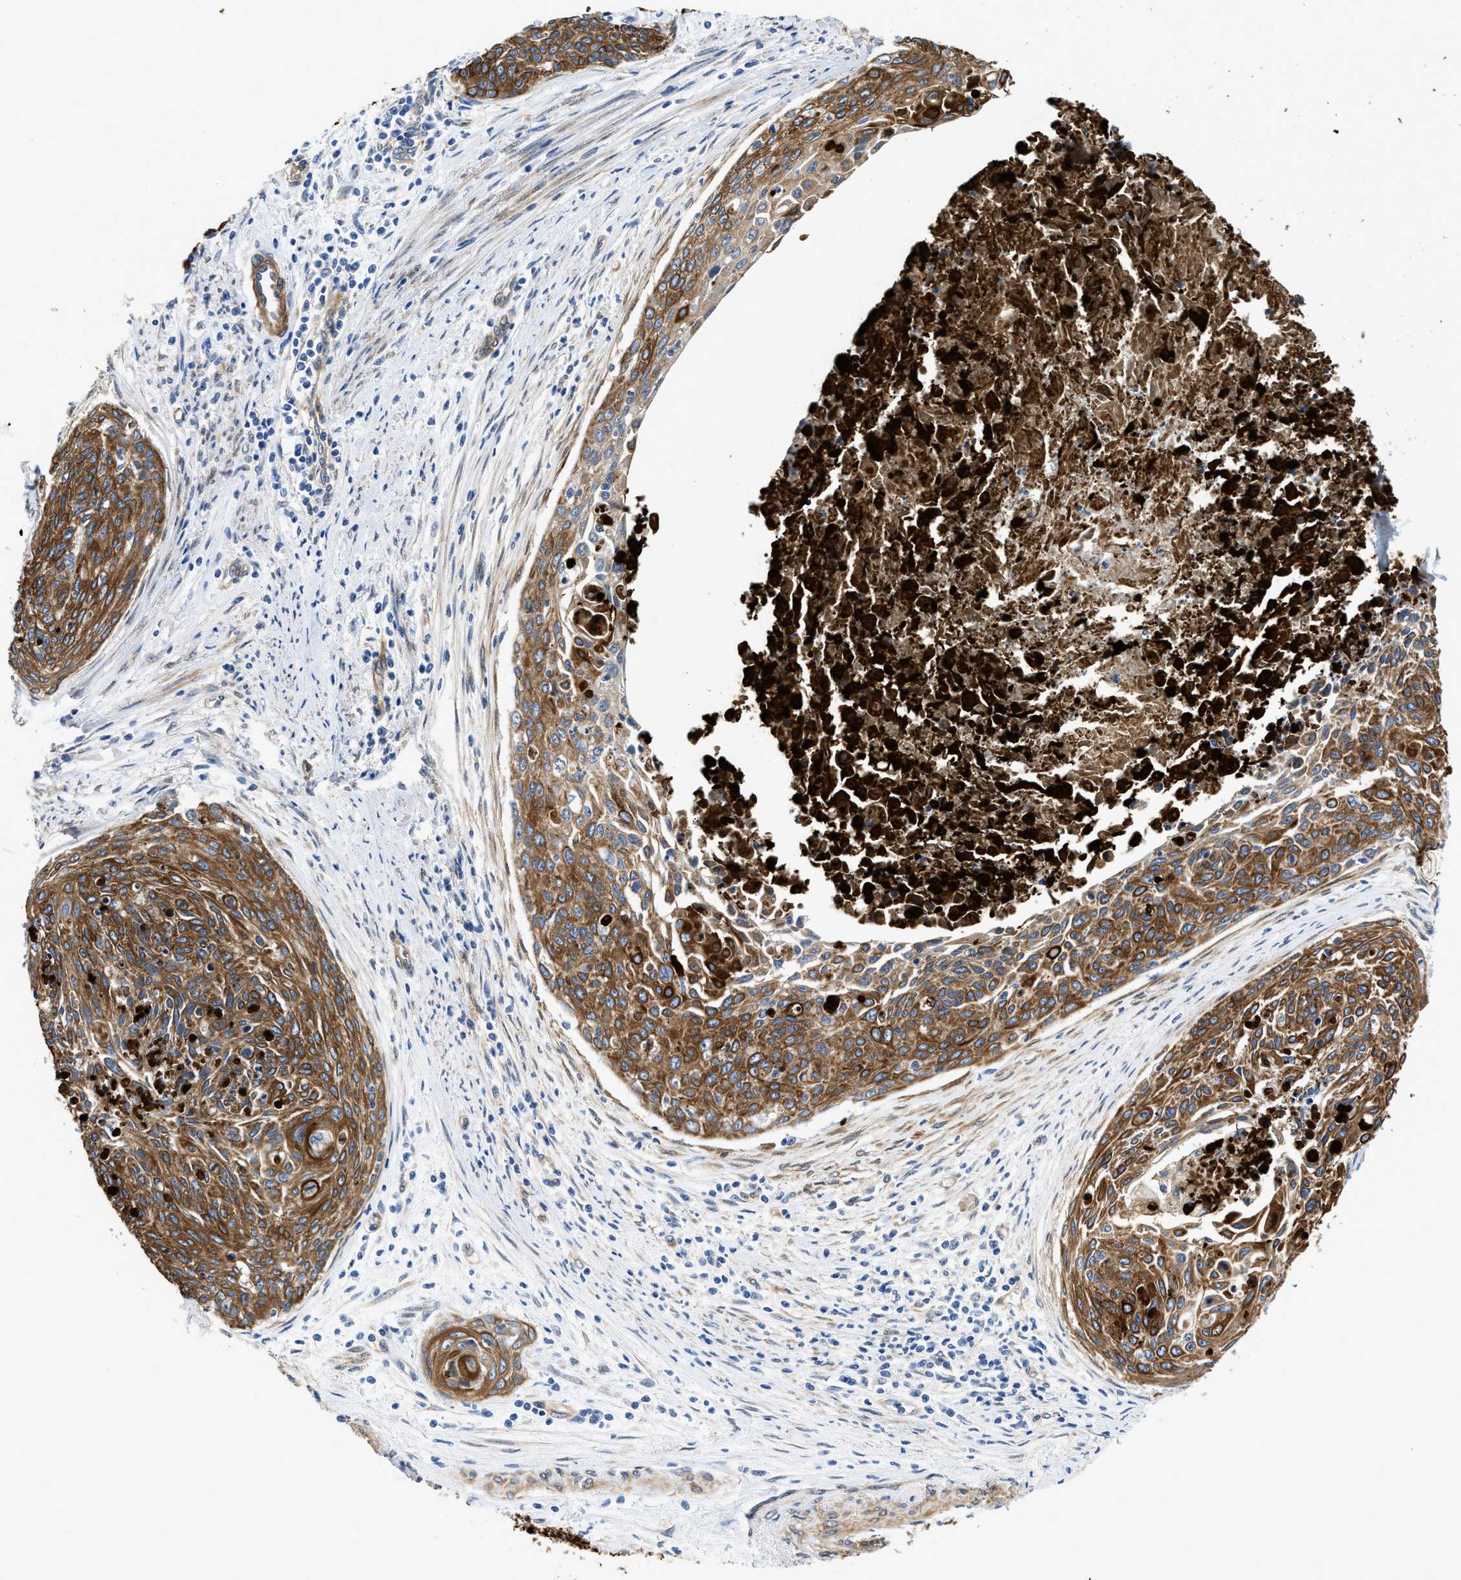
{"staining": {"intensity": "moderate", "quantity": ">75%", "location": "cytoplasmic/membranous"}, "tissue": "cervical cancer", "cell_type": "Tumor cells", "image_type": "cancer", "snomed": [{"axis": "morphology", "description": "Squamous cell carcinoma, NOS"}, {"axis": "topography", "description": "Cervix"}], "caption": "This histopathology image reveals IHC staining of human cervical squamous cell carcinoma, with medium moderate cytoplasmic/membranous staining in approximately >75% of tumor cells.", "gene": "RAPH1", "patient": {"sex": "female", "age": 55}}